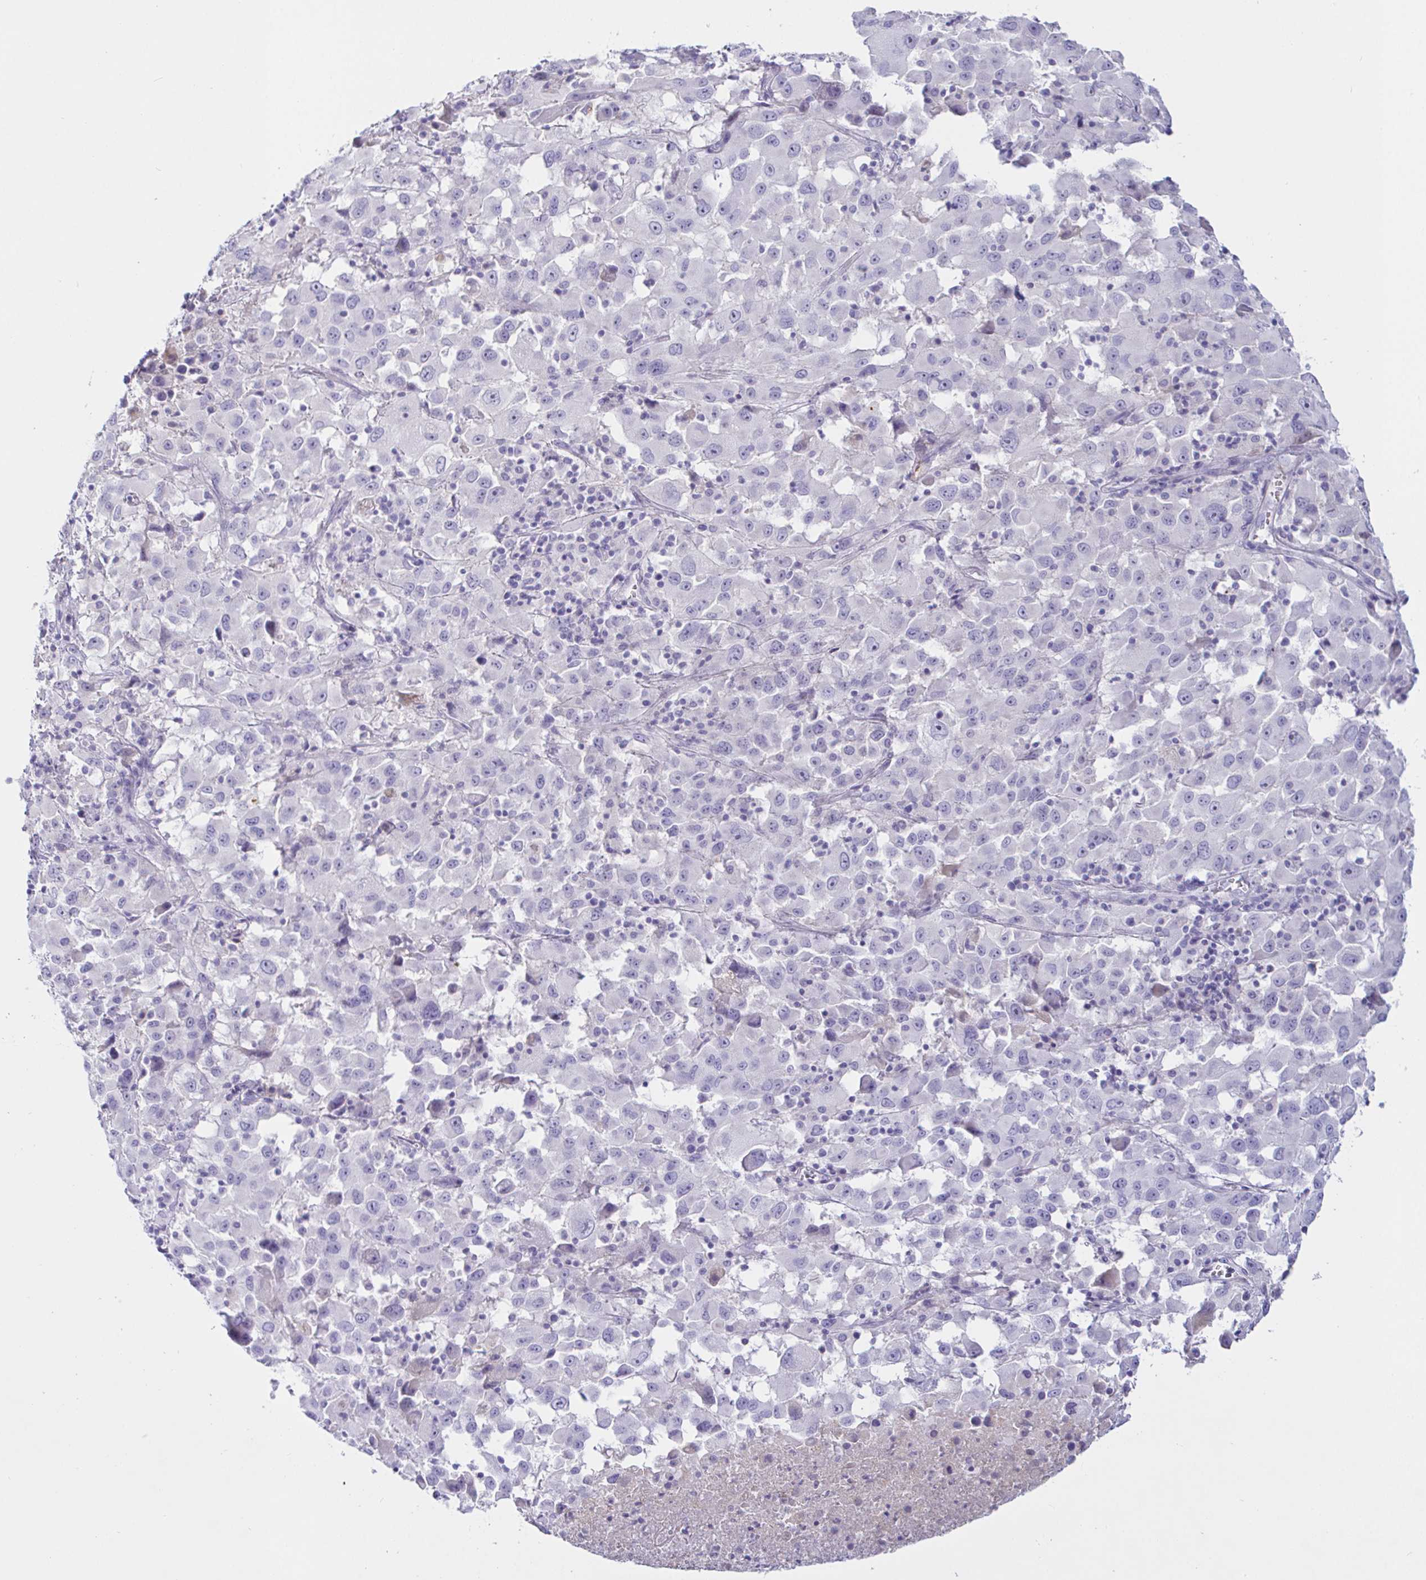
{"staining": {"intensity": "negative", "quantity": "none", "location": "none"}, "tissue": "melanoma", "cell_type": "Tumor cells", "image_type": "cancer", "snomed": [{"axis": "morphology", "description": "Malignant melanoma, Metastatic site"}, {"axis": "topography", "description": "Soft tissue"}], "caption": "Tumor cells show no significant protein staining in melanoma.", "gene": "SAA4", "patient": {"sex": "male", "age": 50}}